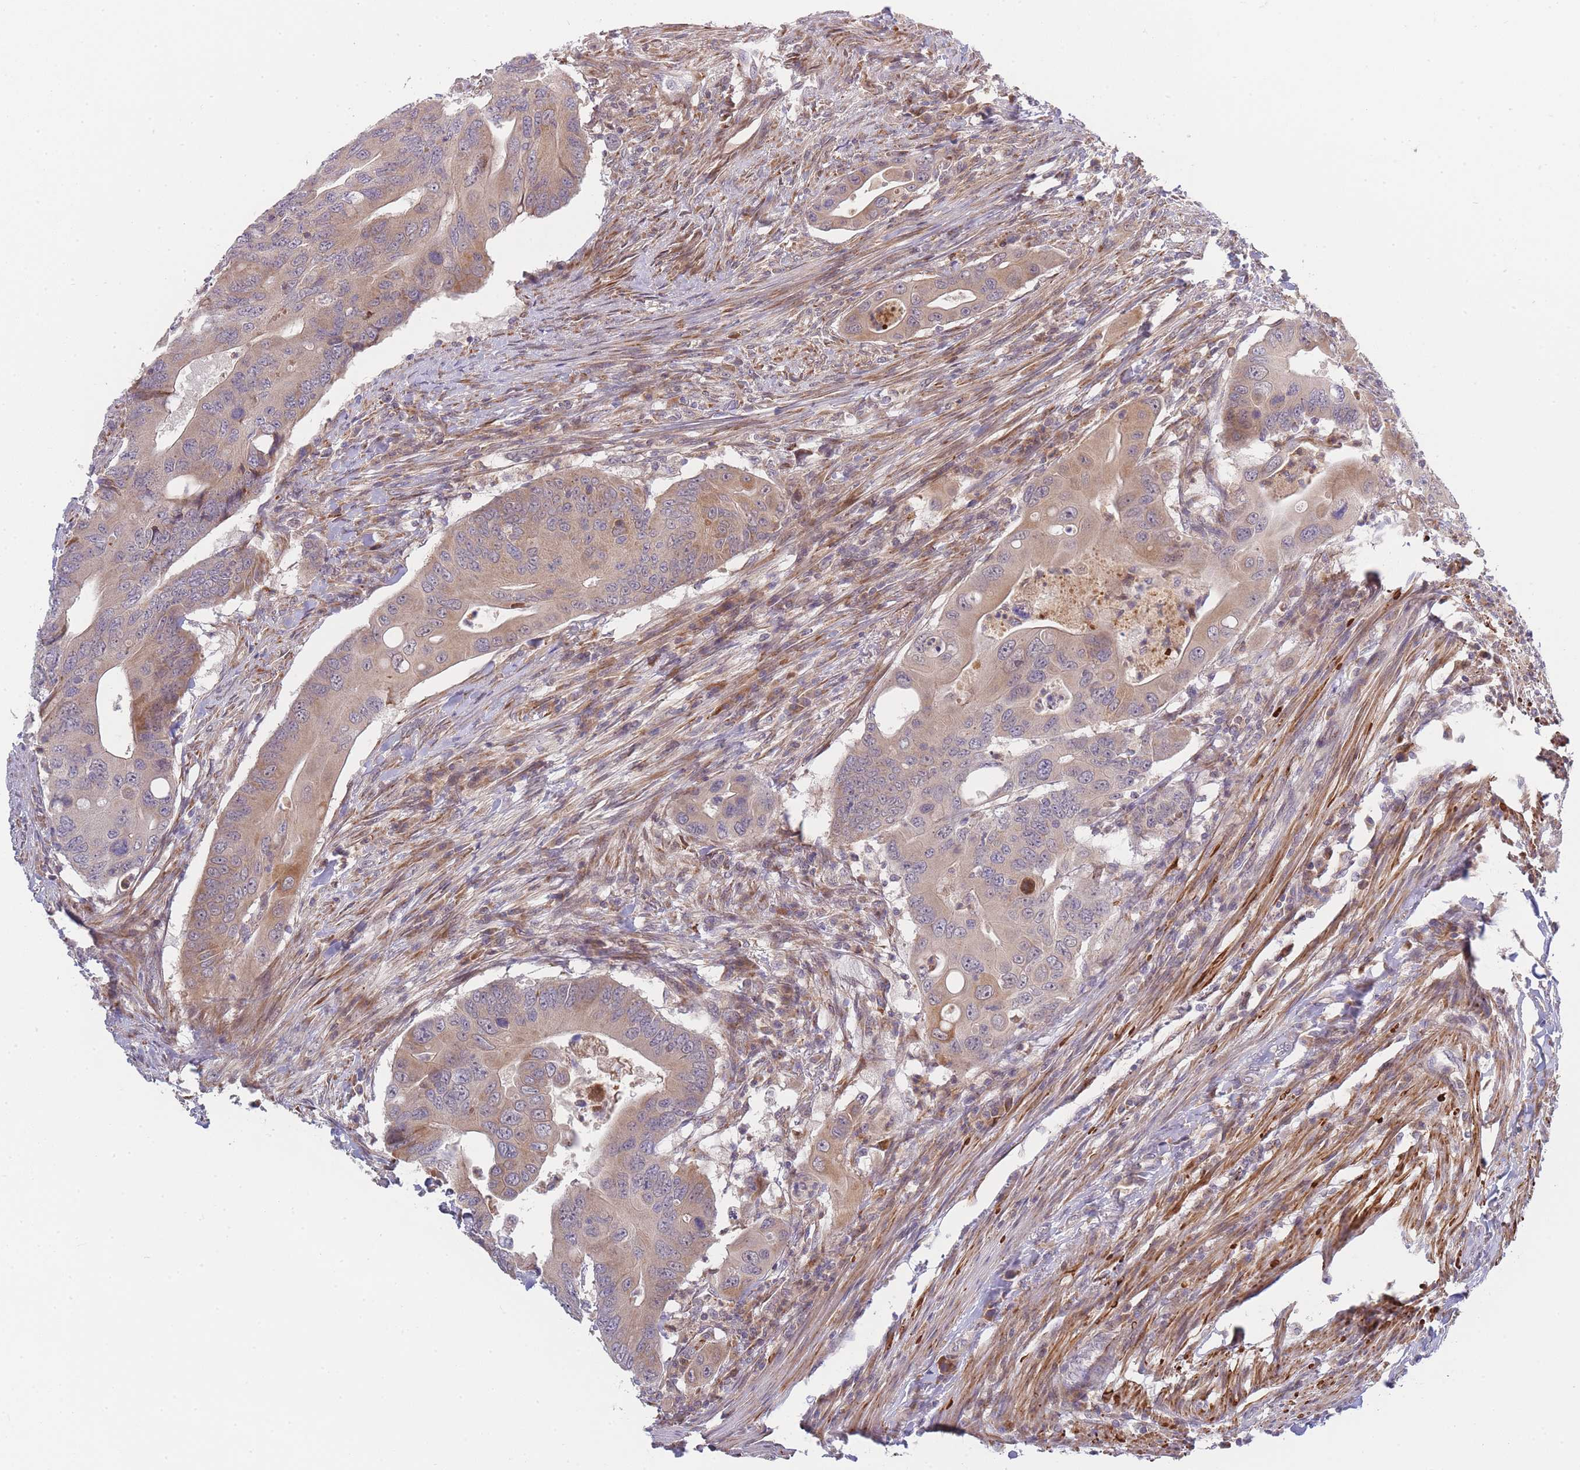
{"staining": {"intensity": "moderate", "quantity": "<25%", "location": "cytoplasmic/membranous"}, "tissue": "colorectal cancer", "cell_type": "Tumor cells", "image_type": "cancer", "snomed": [{"axis": "morphology", "description": "Adenocarcinoma, NOS"}, {"axis": "topography", "description": "Colon"}], "caption": "Immunohistochemistry (IHC) histopathology image of human colorectal adenocarcinoma stained for a protein (brown), which demonstrates low levels of moderate cytoplasmic/membranous expression in approximately <25% of tumor cells.", "gene": "TRIM26", "patient": {"sex": "male", "age": 71}}